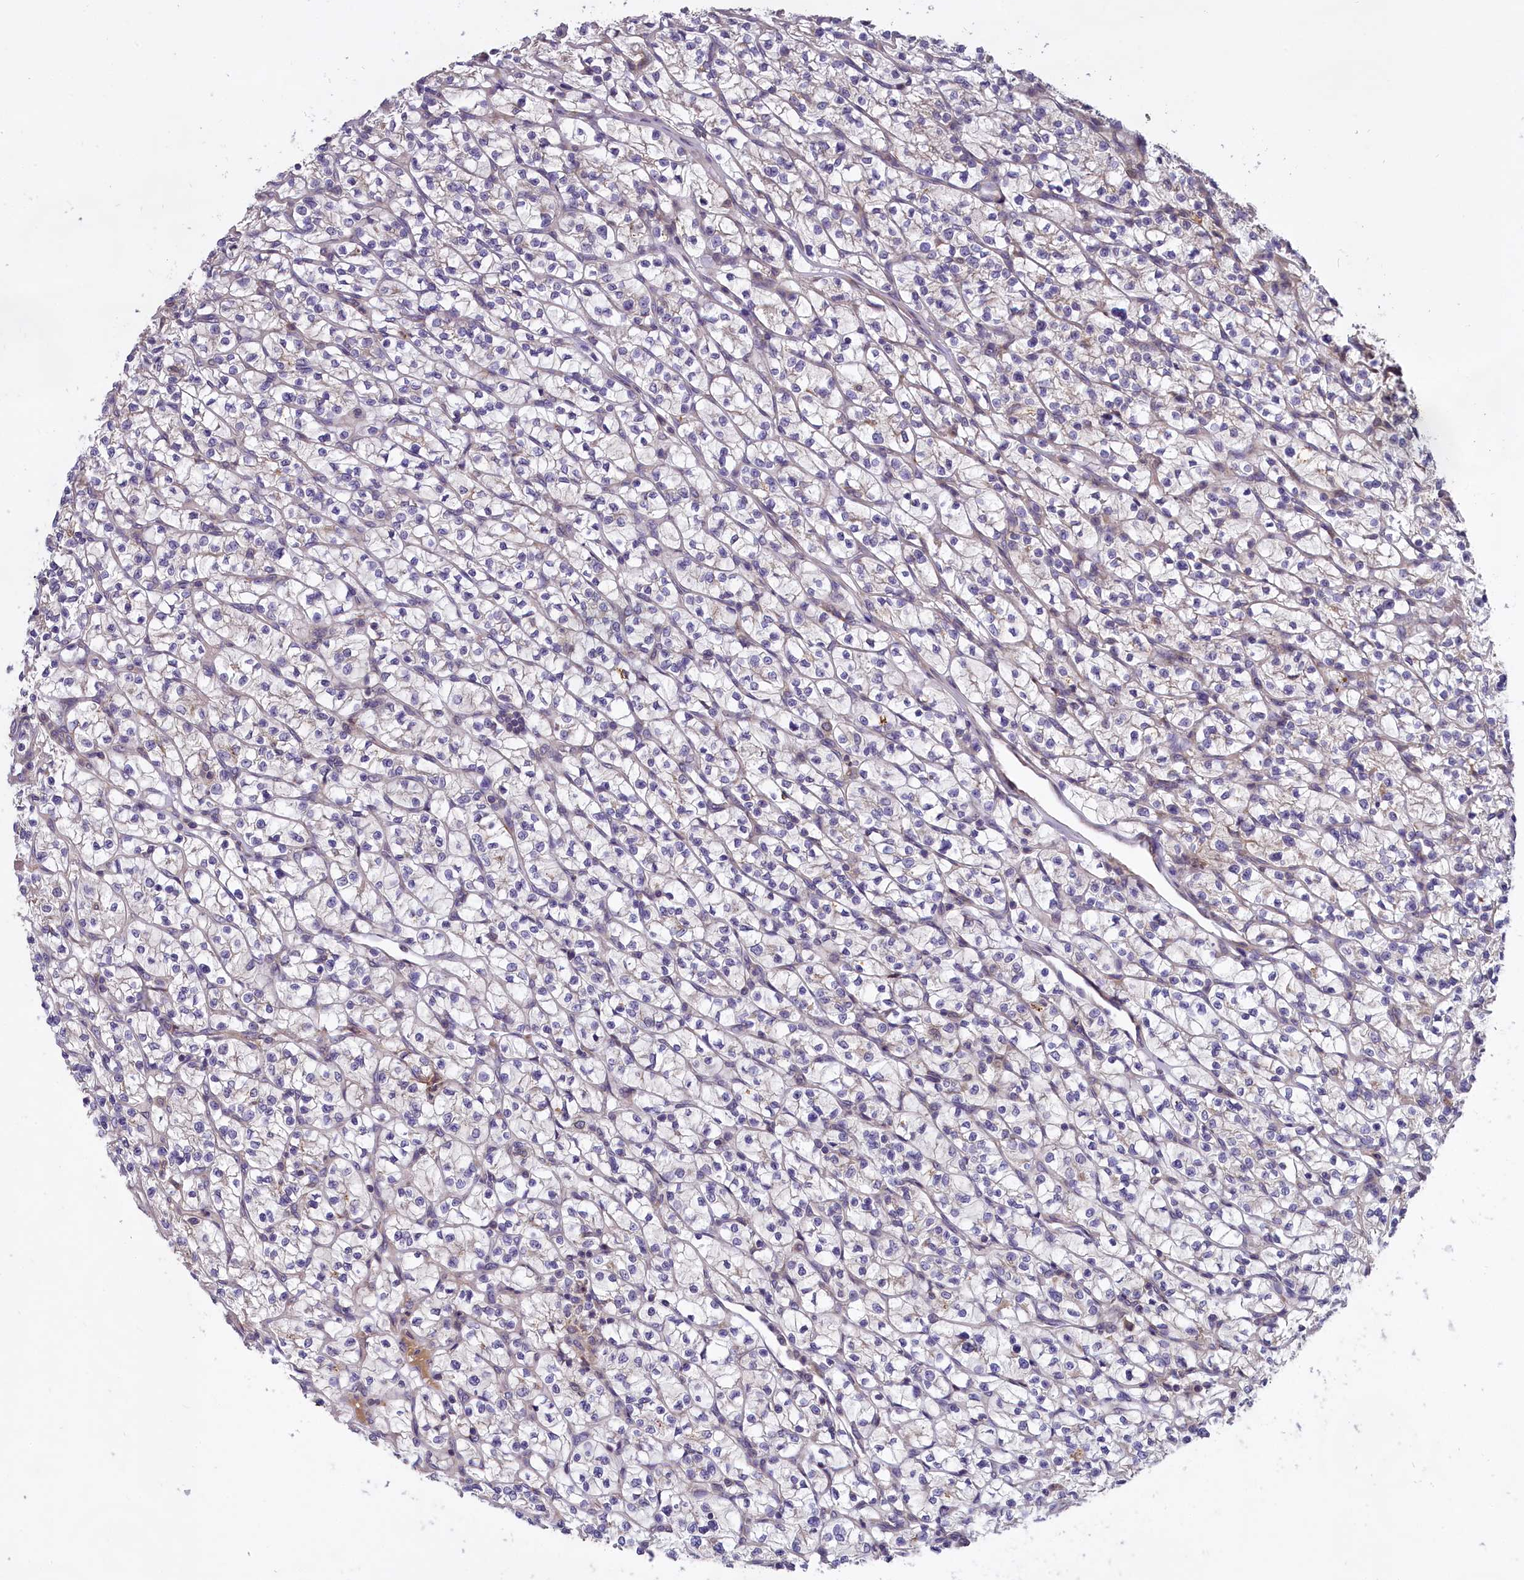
{"staining": {"intensity": "negative", "quantity": "none", "location": "none"}, "tissue": "renal cancer", "cell_type": "Tumor cells", "image_type": "cancer", "snomed": [{"axis": "morphology", "description": "Adenocarcinoma, NOS"}, {"axis": "topography", "description": "Kidney"}], "caption": "IHC photomicrograph of neoplastic tissue: human renal adenocarcinoma stained with DAB displays no significant protein staining in tumor cells. (Immunohistochemistry, brightfield microscopy, high magnification).", "gene": "MEMO1", "patient": {"sex": "female", "age": 64}}